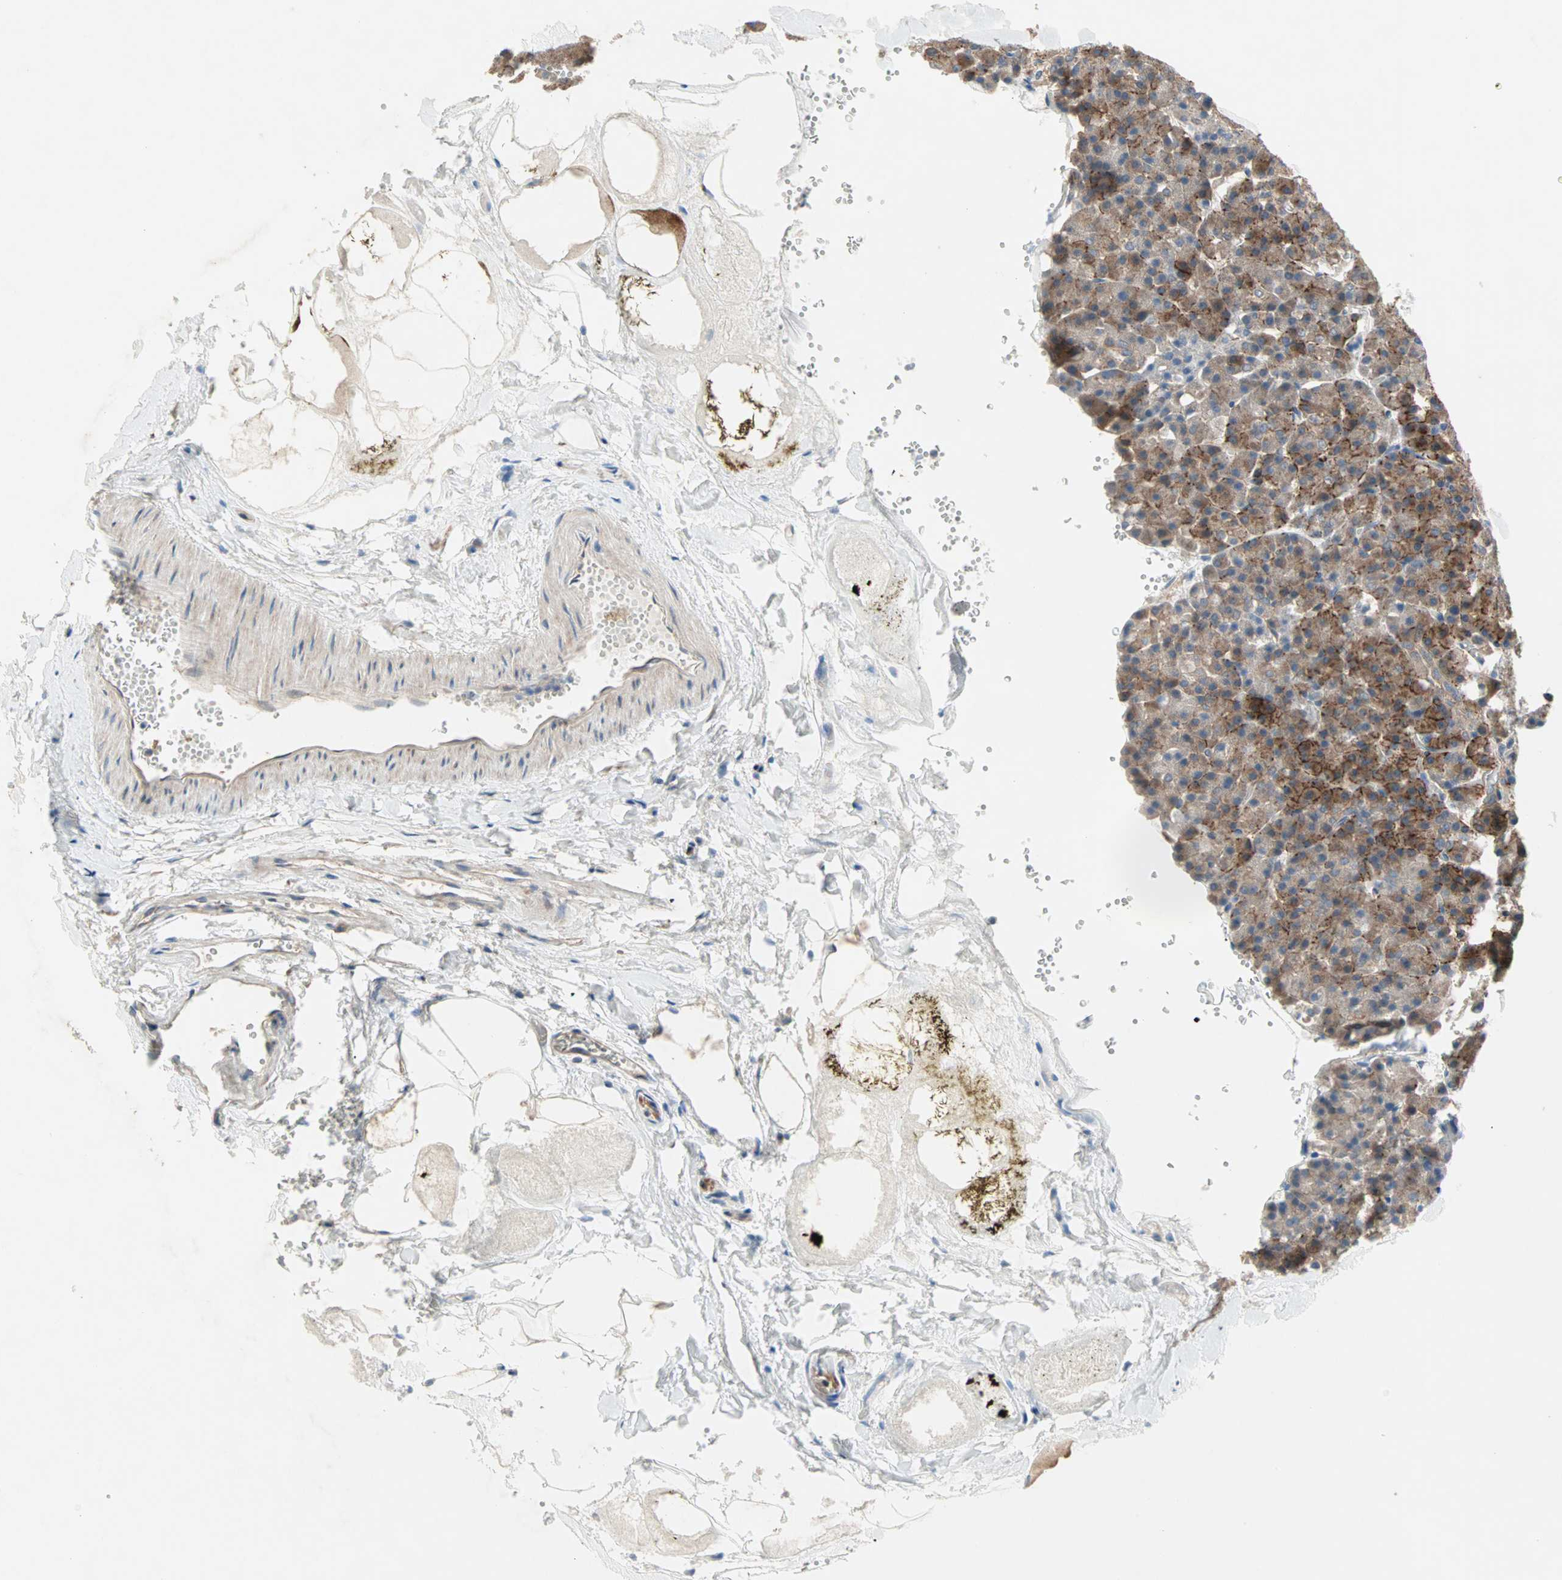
{"staining": {"intensity": "moderate", "quantity": ">75%", "location": "cytoplasmic/membranous"}, "tissue": "pancreas", "cell_type": "Exocrine glandular cells", "image_type": "normal", "snomed": [{"axis": "morphology", "description": "Normal tissue, NOS"}, {"axis": "topography", "description": "Pancreas"}], "caption": "Moderate cytoplasmic/membranous protein expression is appreciated in approximately >75% of exocrine glandular cells in pancreas. (brown staining indicates protein expression, while blue staining denotes nuclei).", "gene": "PDE8A", "patient": {"sex": "female", "age": 35}}